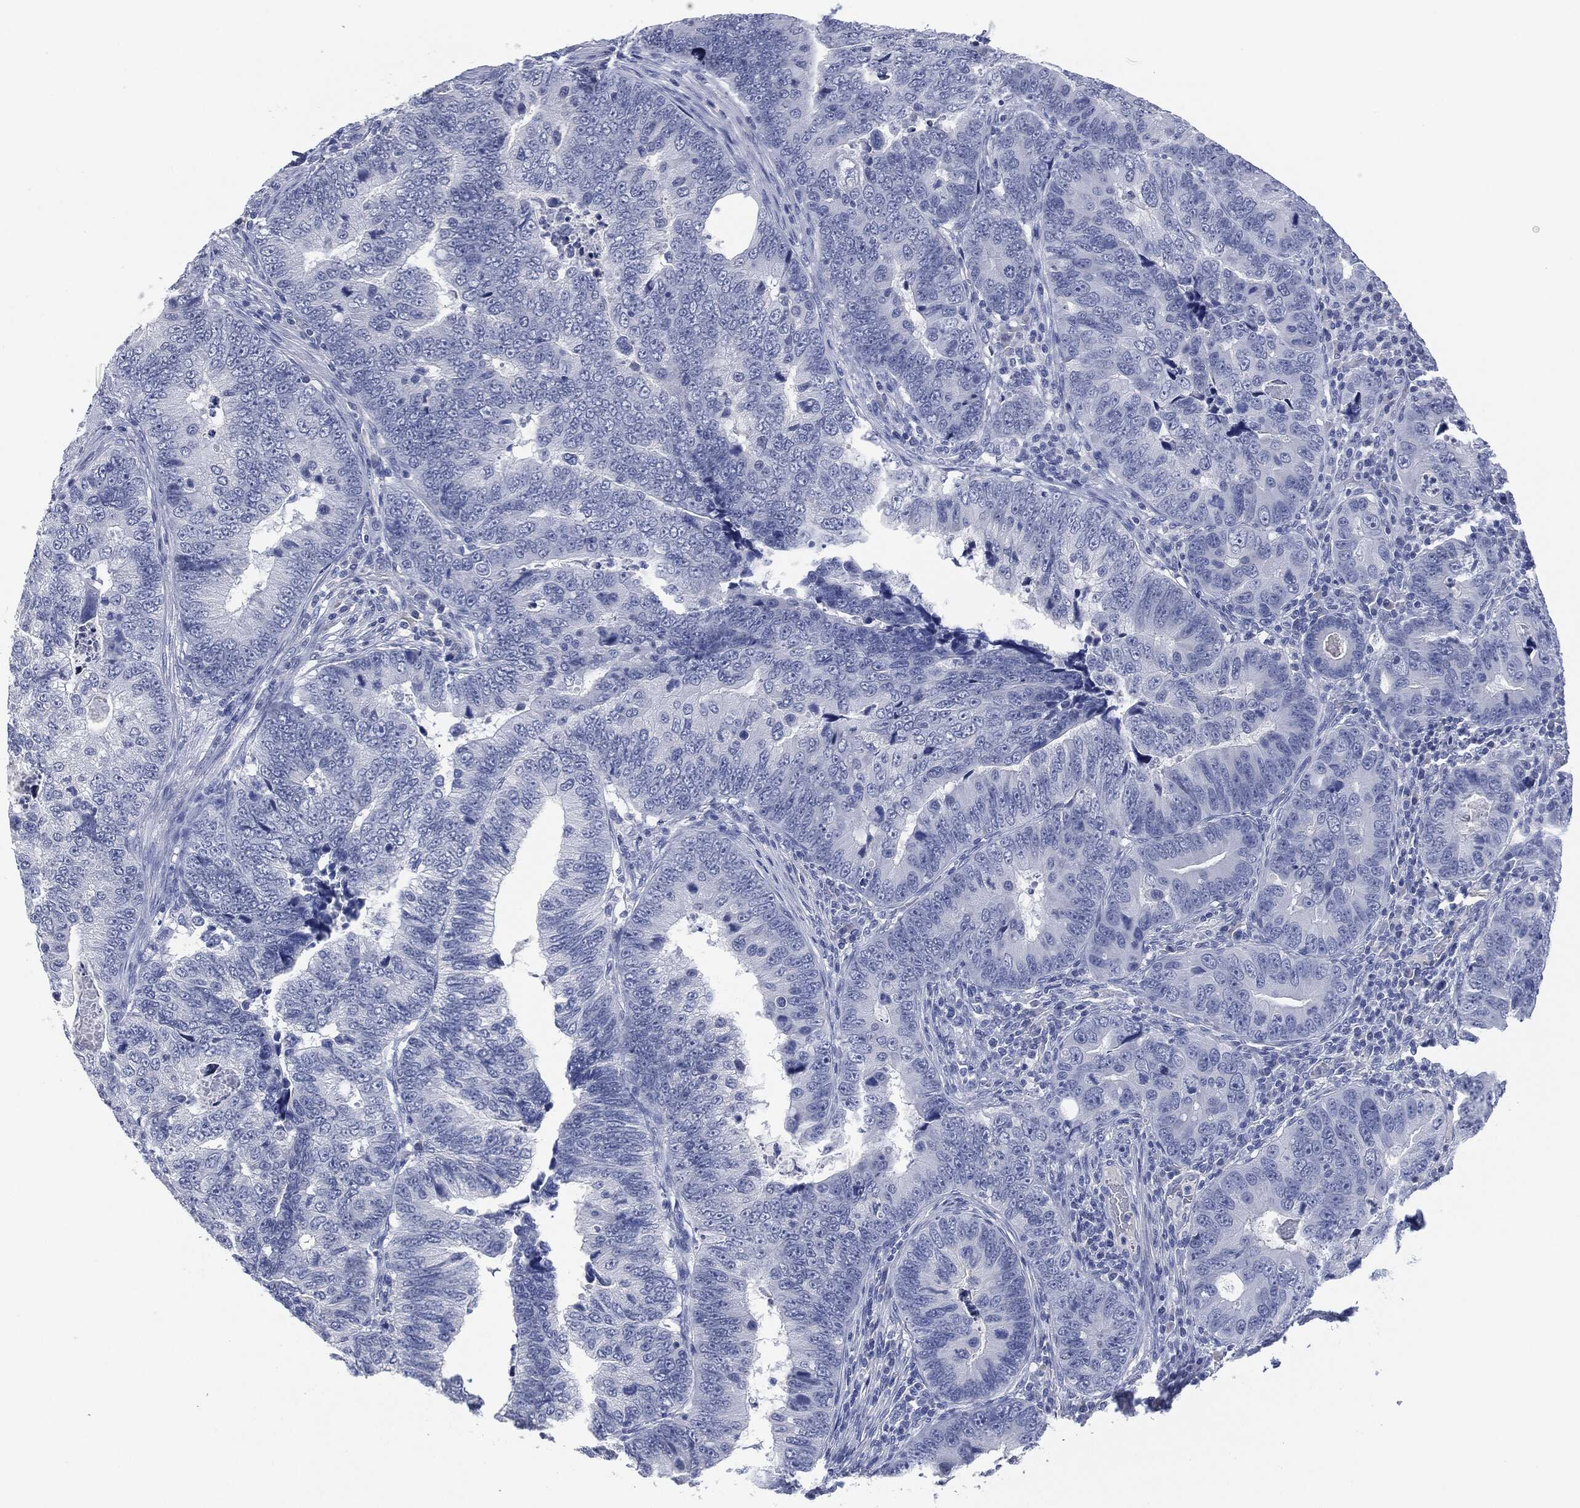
{"staining": {"intensity": "negative", "quantity": "none", "location": "none"}, "tissue": "colorectal cancer", "cell_type": "Tumor cells", "image_type": "cancer", "snomed": [{"axis": "morphology", "description": "Adenocarcinoma, NOS"}, {"axis": "topography", "description": "Colon"}], "caption": "An IHC micrograph of colorectal adenocarcinoma is shown. There is no staining in tumor cells of colorectal adenocarcinoma. (DAB IHC visualized using brightfield microscopy, high magnification).", "gene": "MUC16", "patient": {"sex": "female", "age": 72}}